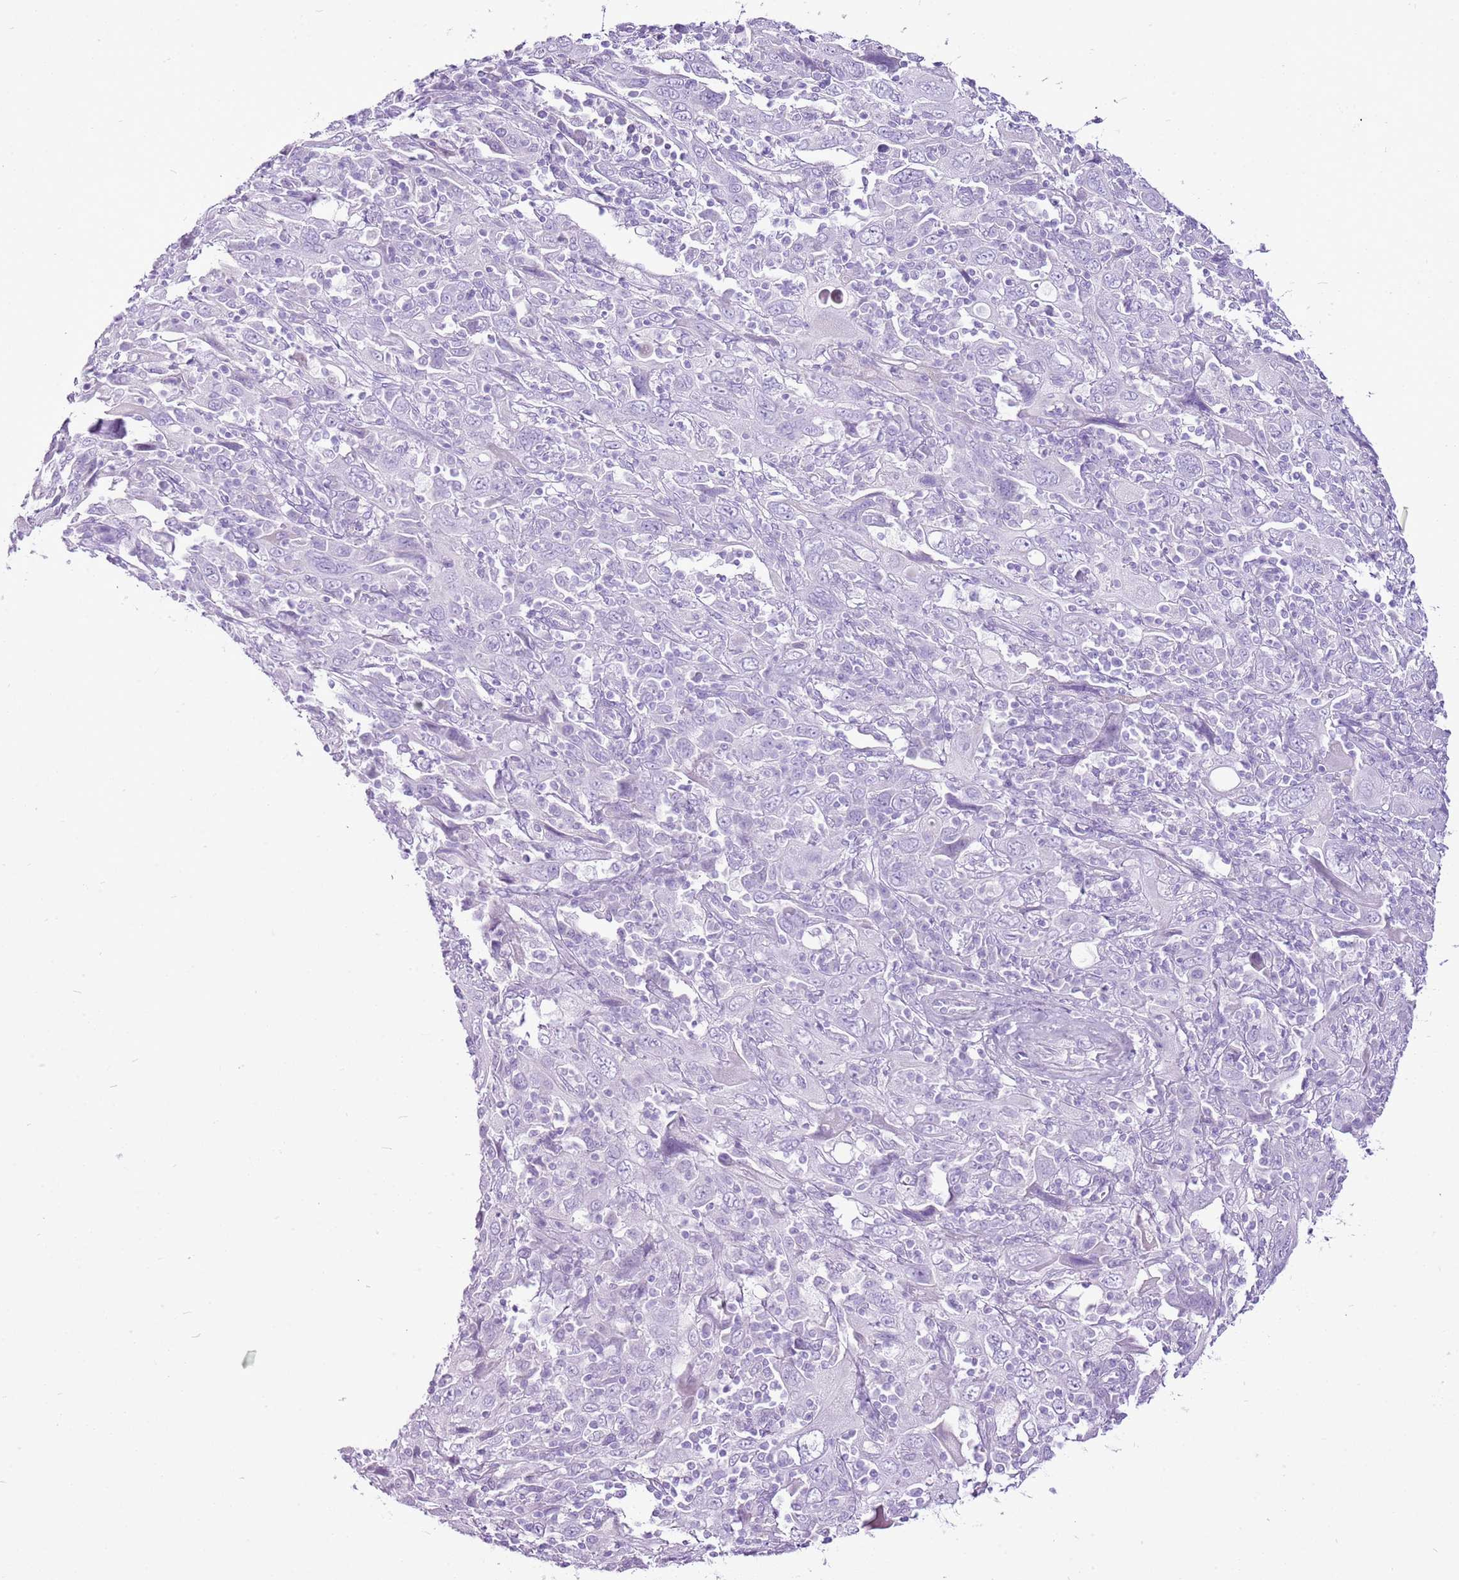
{"staining": {"intensity": "negative", "quantity": "none", "location": "none"}, "tissue": "cervical cancer", "cell_type": "Tumor cells", "image_type": "cancer", "snomed": [{"axis": "morphology", "description": "Squamous cell carcinoma, NOS"}, {"axis": "topography", "description": "Cervix"}], "caption": "The immunohistochemistry (IHC) micrograph has no significant expression in tumor cells of cervical squamous cell carcinoma tissue. (Brightfield microscopy of DAB (3,3'-diaminobenzidine) immunohistochemistry at high magnification).", "gene": "CNFN", "patient": {"sex": "female", "age": 46}}